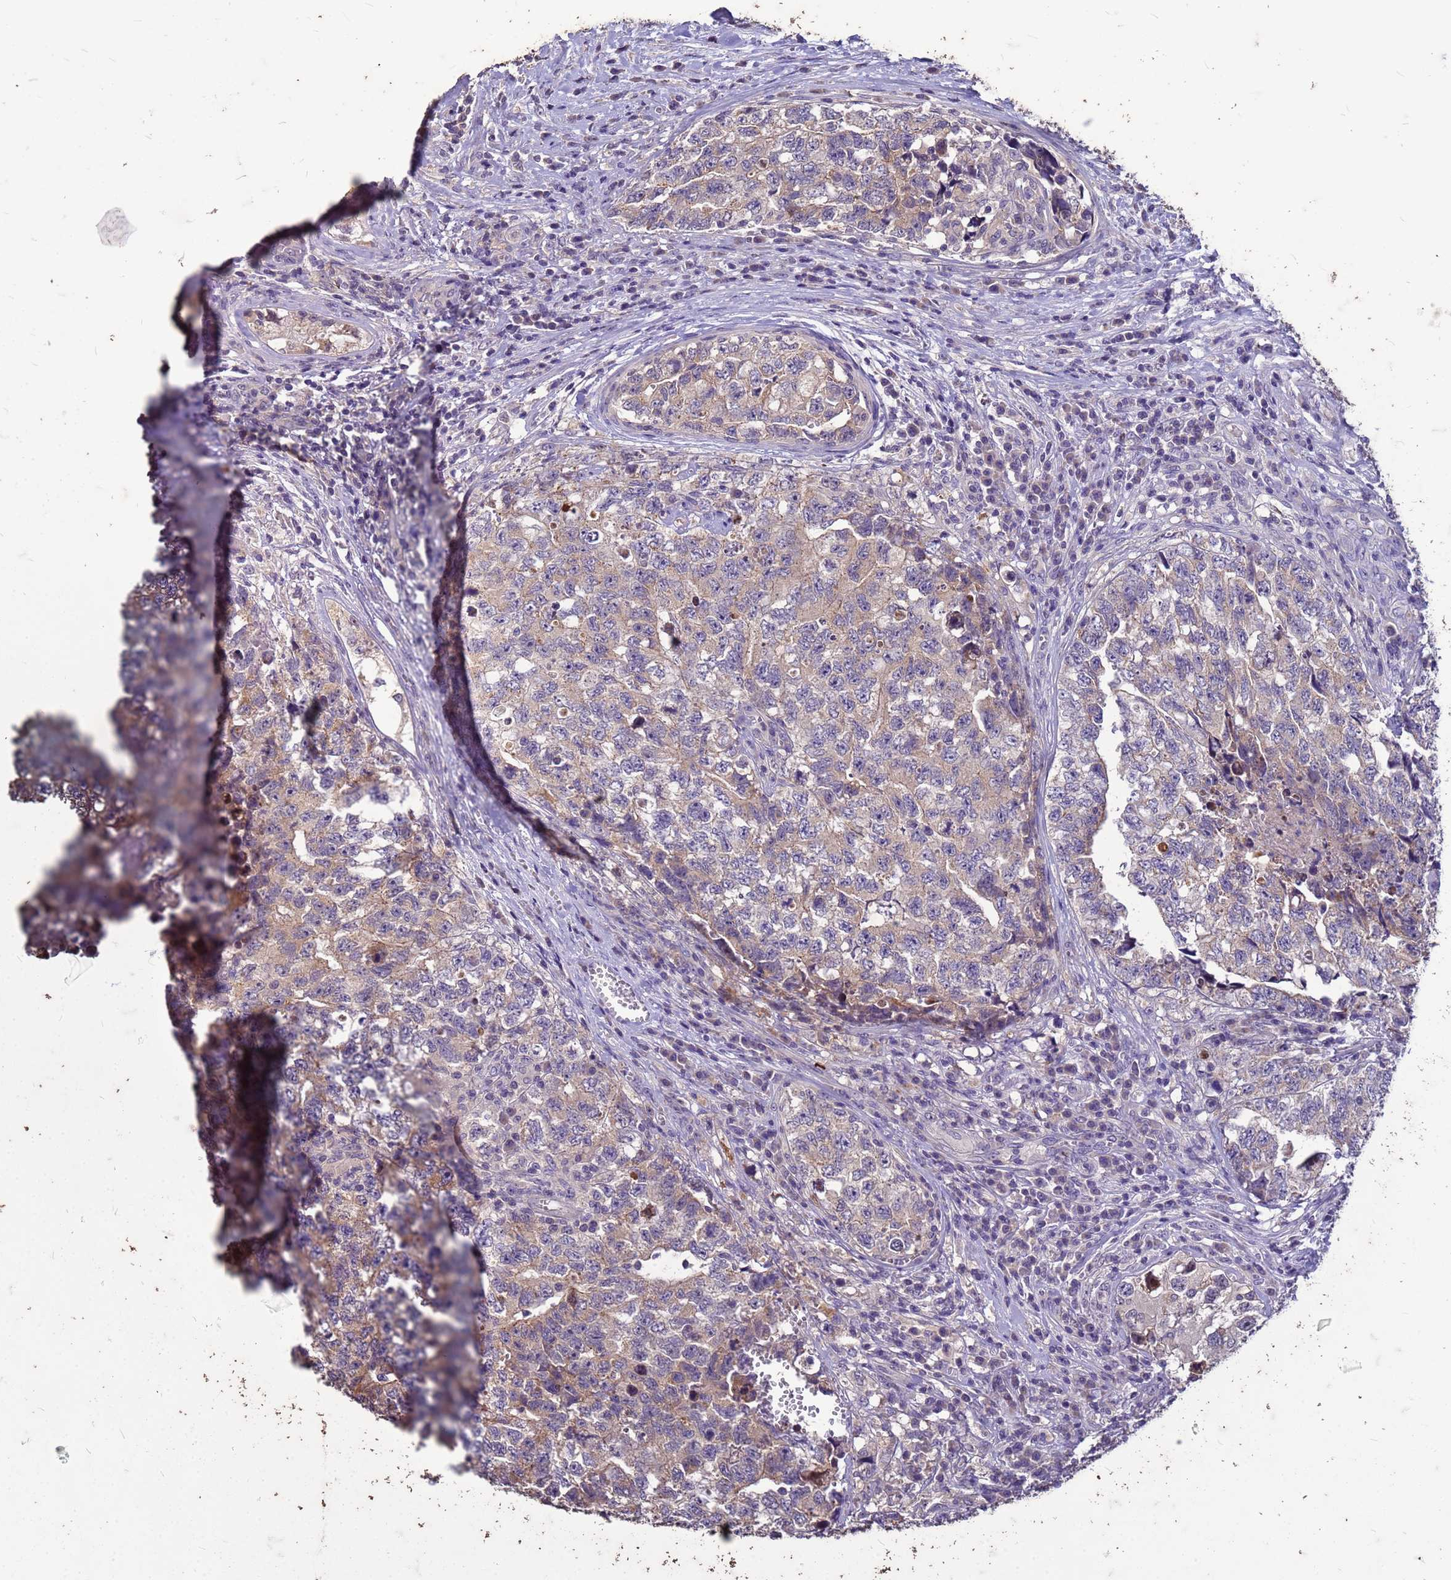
{"staining": {"intensity": "weak", "quantity": "25%-75%", "location": "cytoplasmic/membranous"}, "tissue": "testis cancer", "cell_type": "Tumor cells", "image_type": "cancer", "snomed": [{"axis": "morphology", "description": "Carcinoma, Embryonal, NOS"}, {"axis": "topography", "description": "Testis"}], "caption": "The histopathology image exhibits immunohistochemical staining of embryonal carcinoma (testis). There is weak cytoplasmic/membranous staining is appreciated in about 25%-75% of tumor cells.", "gene": "FAM184B", "patient": {"sex": "male", "age": 31}}